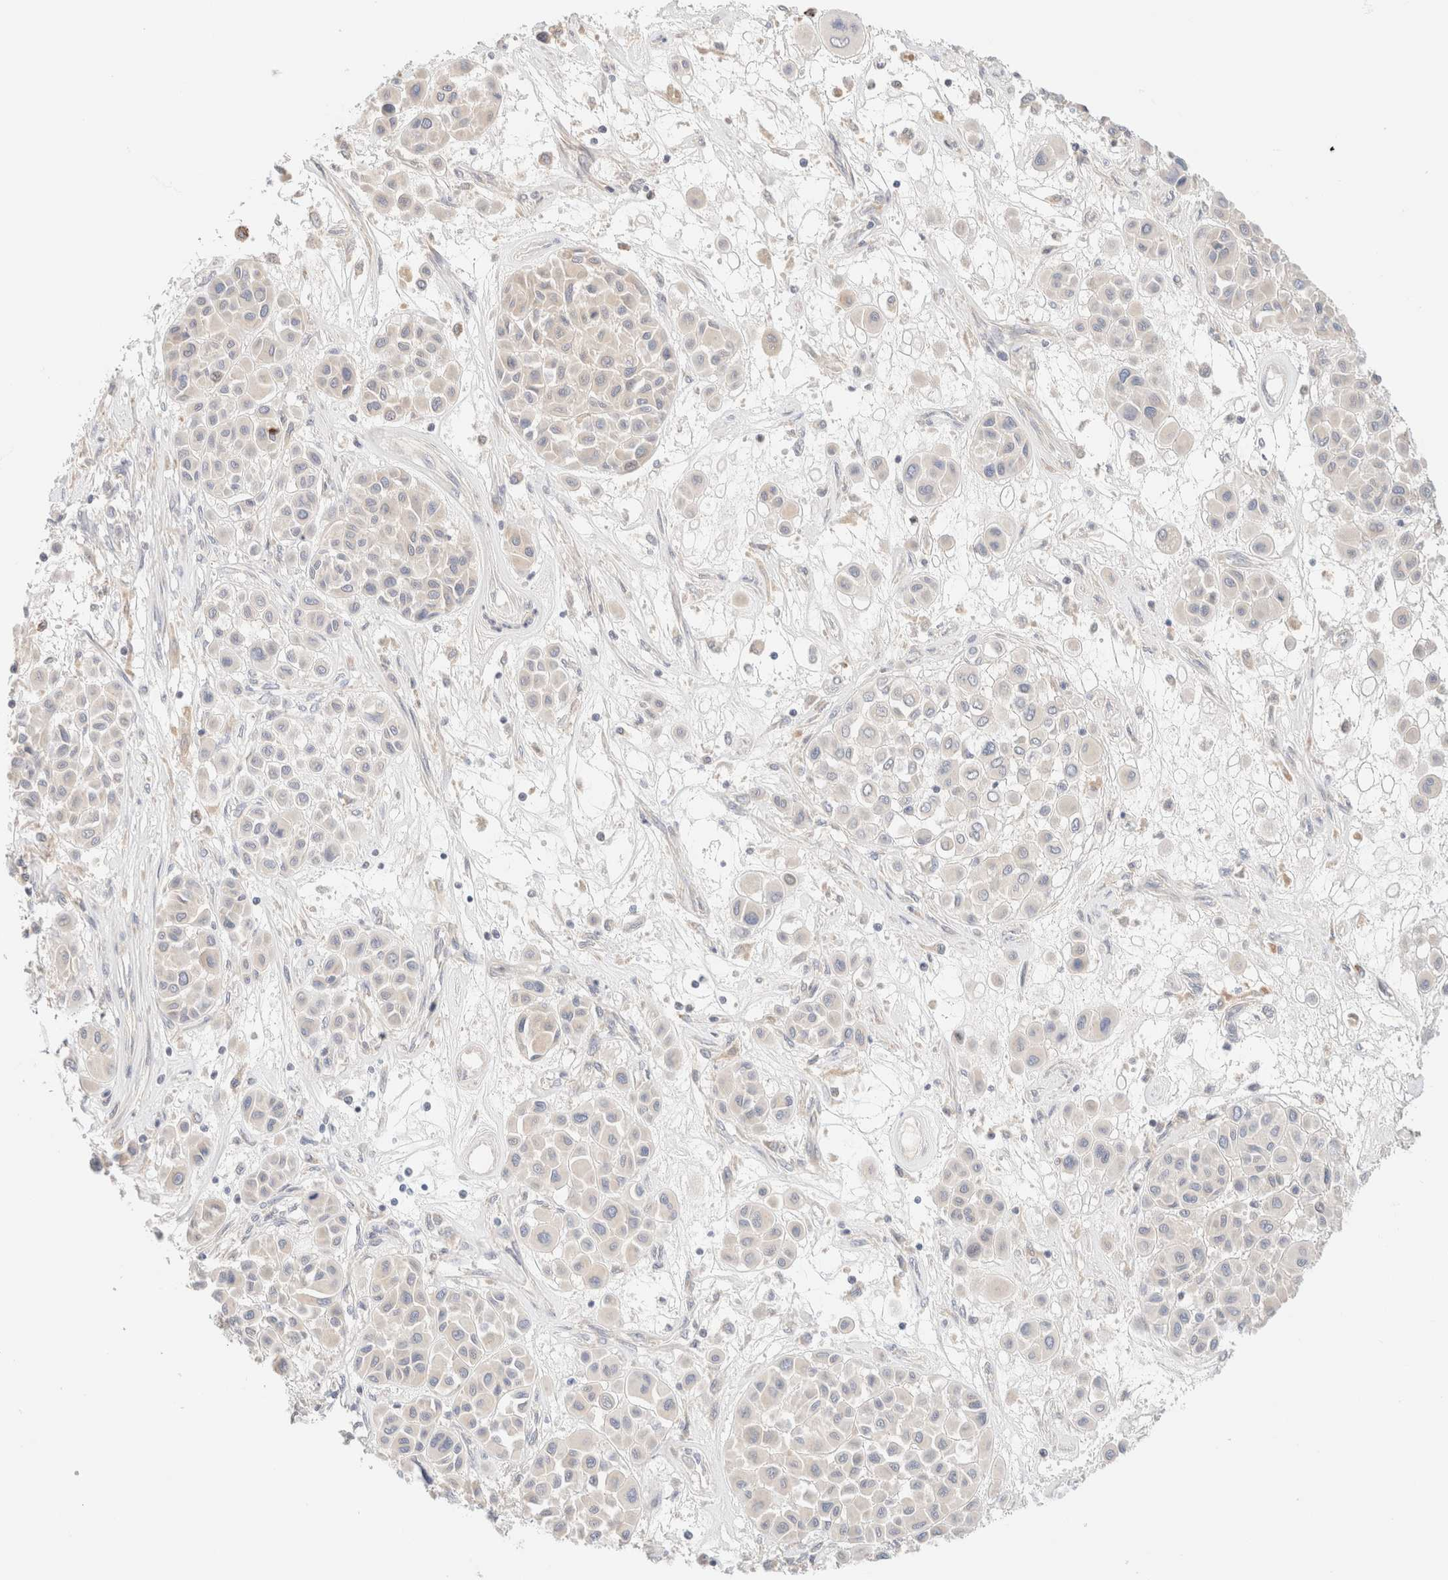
{"staining": {"intensity": "negative", "quantity": "none", "location": "none"}, "tissue": "melanoma", "cell_type": "Tumor cells", "image_type": "cancer", "snomed": [{"axis": "morphology", "description": "Malignant melanoma, Metastatic site"}, {"axis": "topography", "description": "Soft tissue"}], "caption": "High power microscopy histopathology image of an immunohistochemistry (IHC) histopathology image of malignant melanoma (metastatic site), revealing no significant staining in tumor cells.", "gene": "SARM1", "patient": {"sex": "male", "age": 41}}